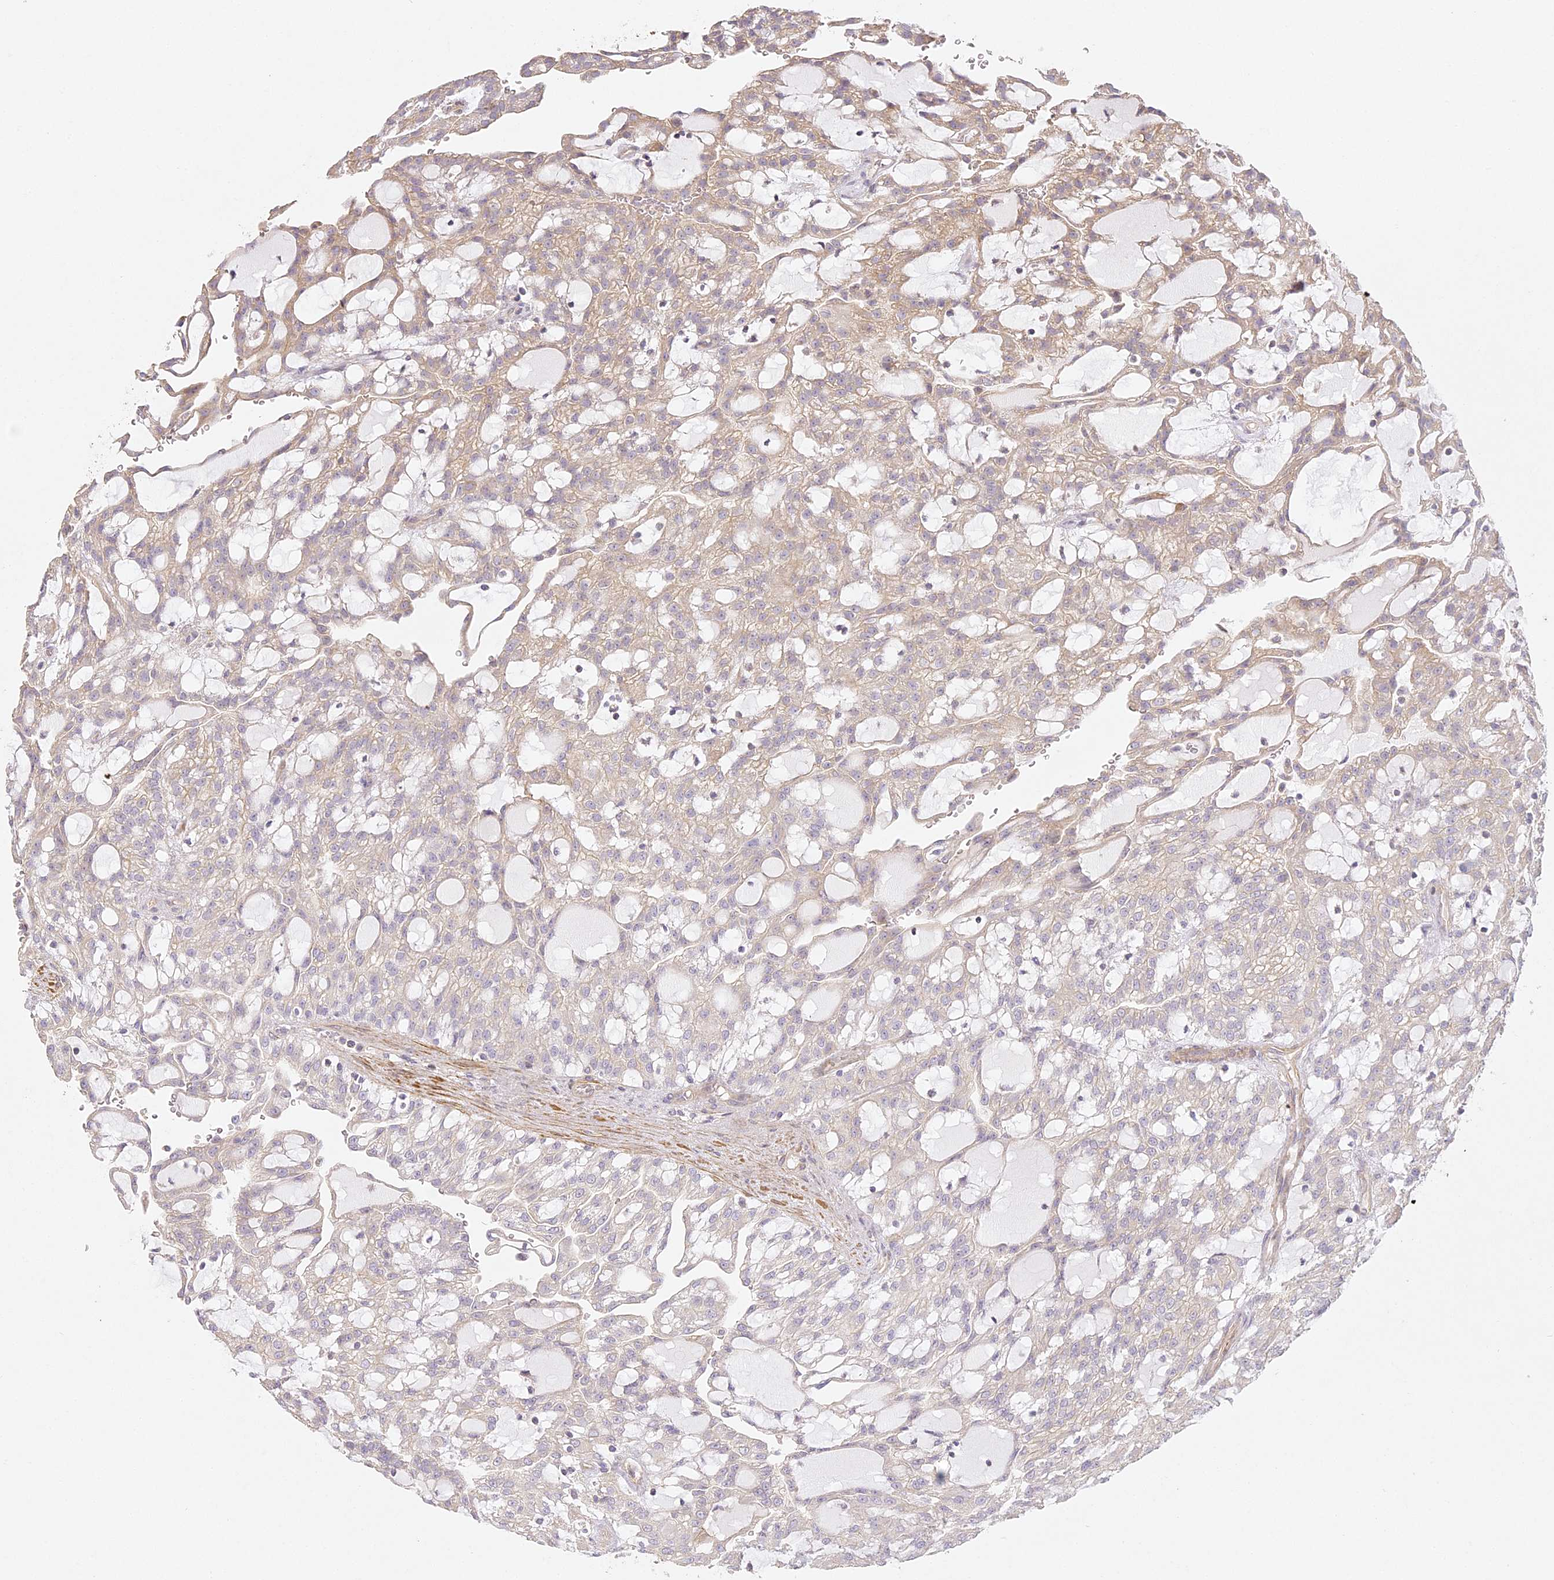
{"staining": {"intensity": "weak", "quantity": "25%-75%", "location": "cytoplasmic/membranous"}, "tissue": "renal cancer", "cell_type": "Tumor cells", "image_type": "cancer", "snomed": [{"axis": "morphology", "description": "Adenocarcinoma, NOS"}, {"axis": "topography", "description": "Kidney"}], "caption": "This photomicrograph exhibits immunohistochemistry staining of renal cancer (adenocarcinoma), with low weak cytoplasmic/membranous staining in about 25%-75% of tumor cells.", "gene": "MED28", "patient": {"sex": "male", "age": 63}}